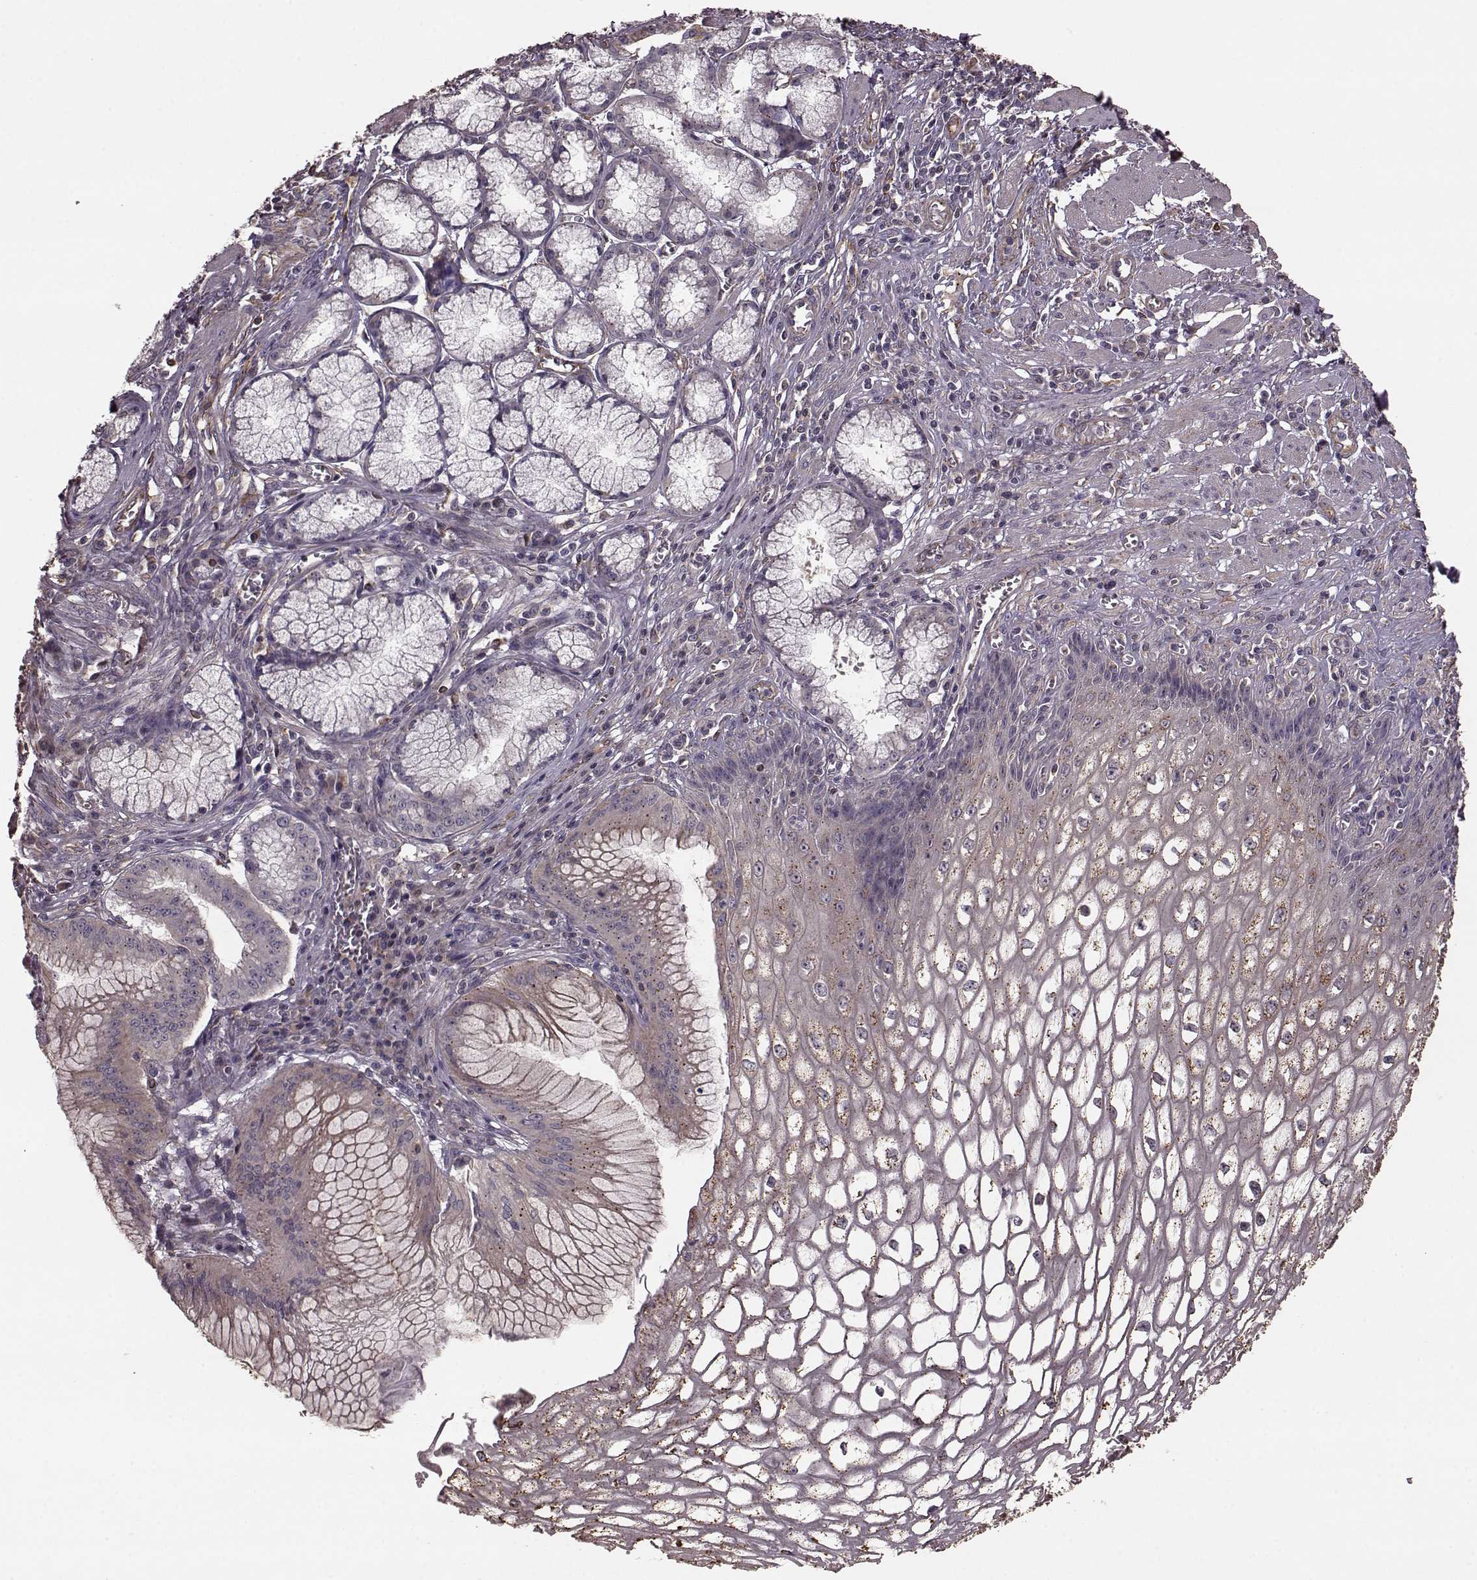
{"staining": {"intensity": "weak", "quantity": "25%-75%", "location": "cytoplasmic/membranous"}, "tissue": "esophagus", "cell_type": "Squamous epithelial cells", "image_type": "normal", "snomed": [{"axis": "morphology", "description": "Normal tissue, NOS"}, {"axis": "topography", "description": "Esophagus"}], "caption": "Immunohistochemical staining of normal human esophagus exhibits low levels of weak cytoplasmic/membranous staining in about 25%-75% of squamous epithelial cells.", "gene": "NTF3", "patient": {"sex": "male", "age": 58}}